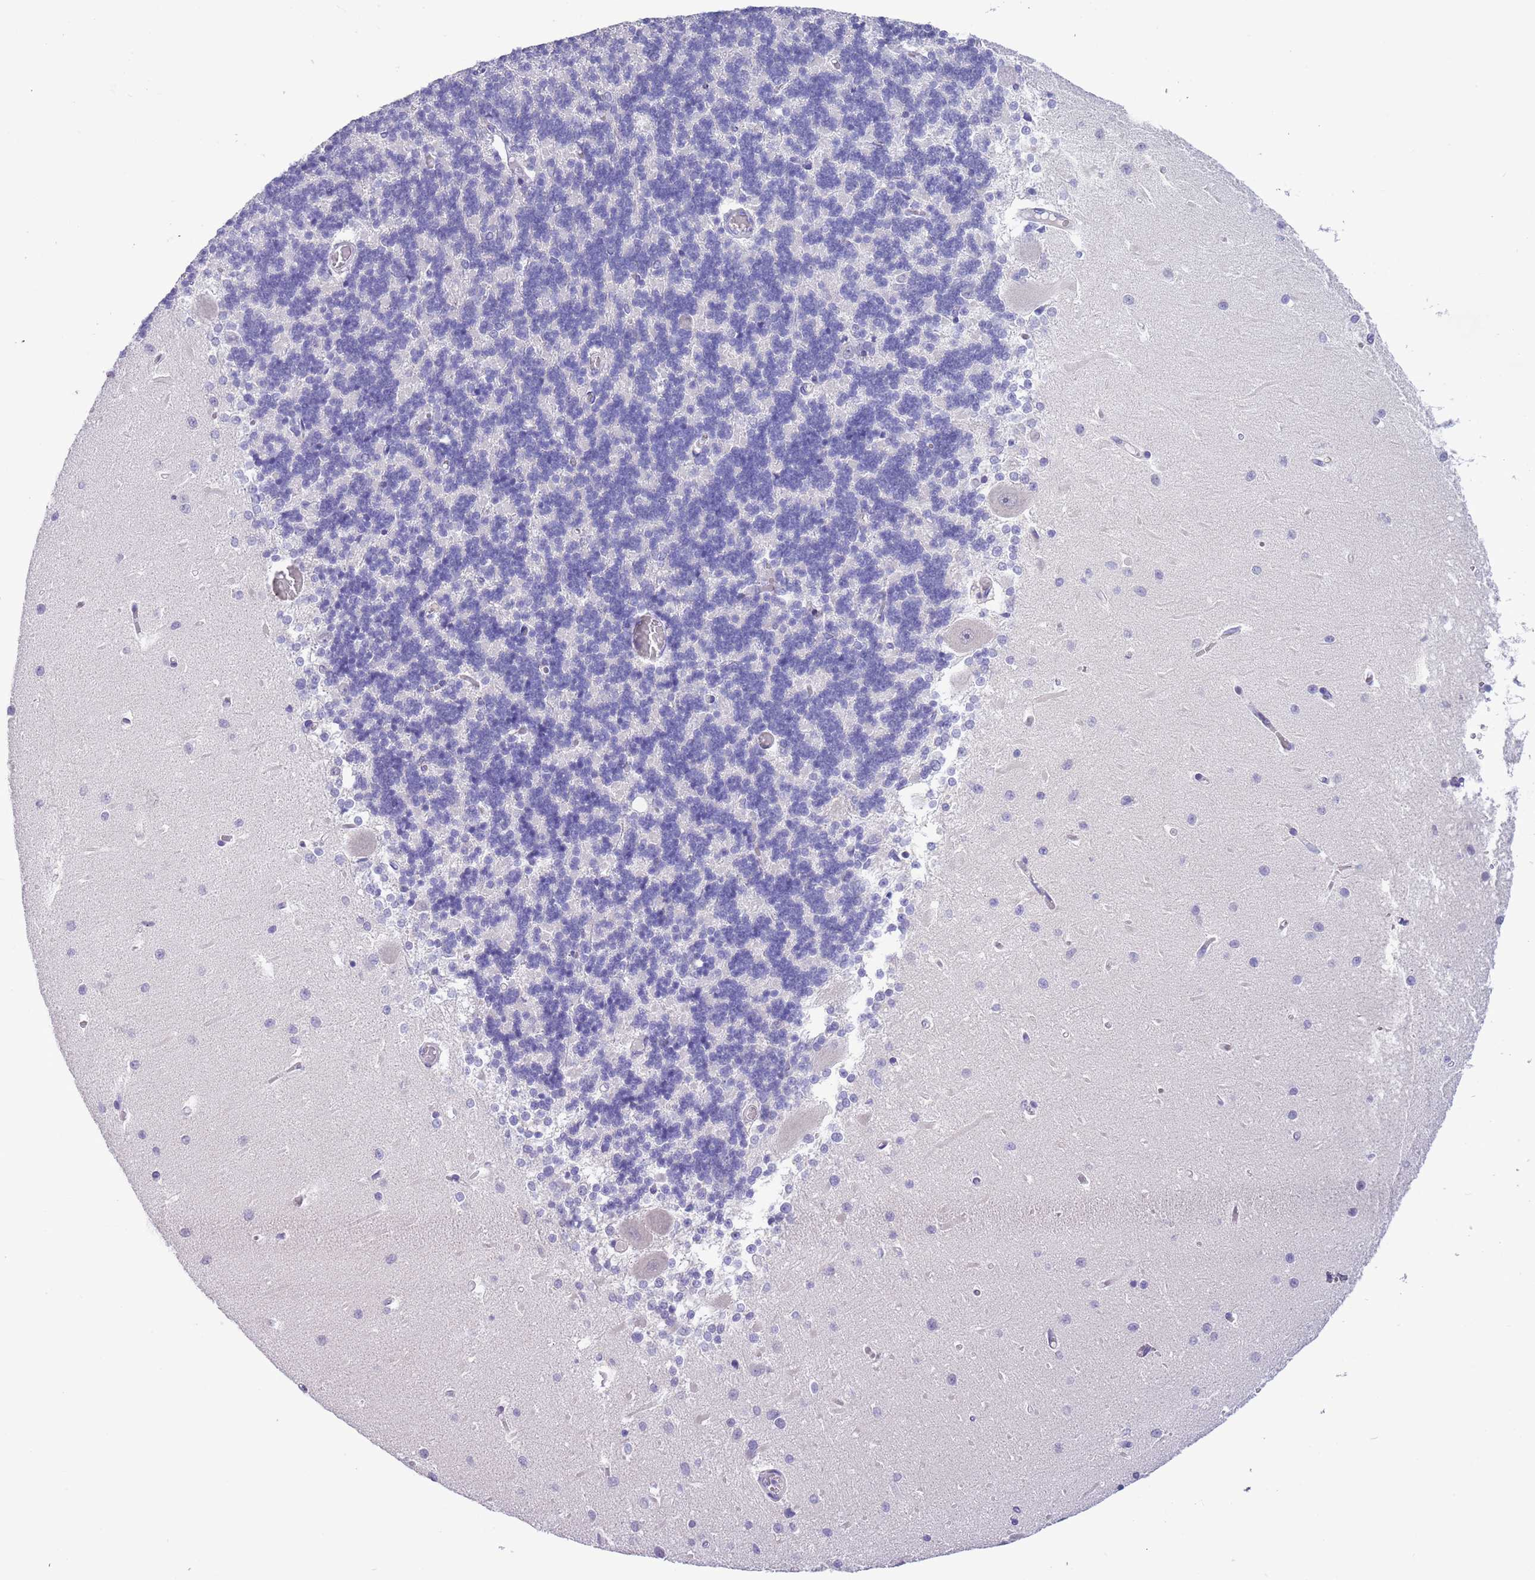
{"staining": {"intensity": "negative", "quantity": "none", "location": "none"}, "tissue": "cerebellum", "cell_type": "Cells in granular layer", "image_type": "normal", "snomed": [{"axis": "morphology", "description": "Normal tissue, NOS"}, {"axis": "topography", "description": "Cerebellum"}], "caption": "A micrograph of cerebellum stained for a protein demonstrates no brown staining in cells in granular layer.", "gene": "PFKFB2", "patient": {"sex": "male", "age": 37}}